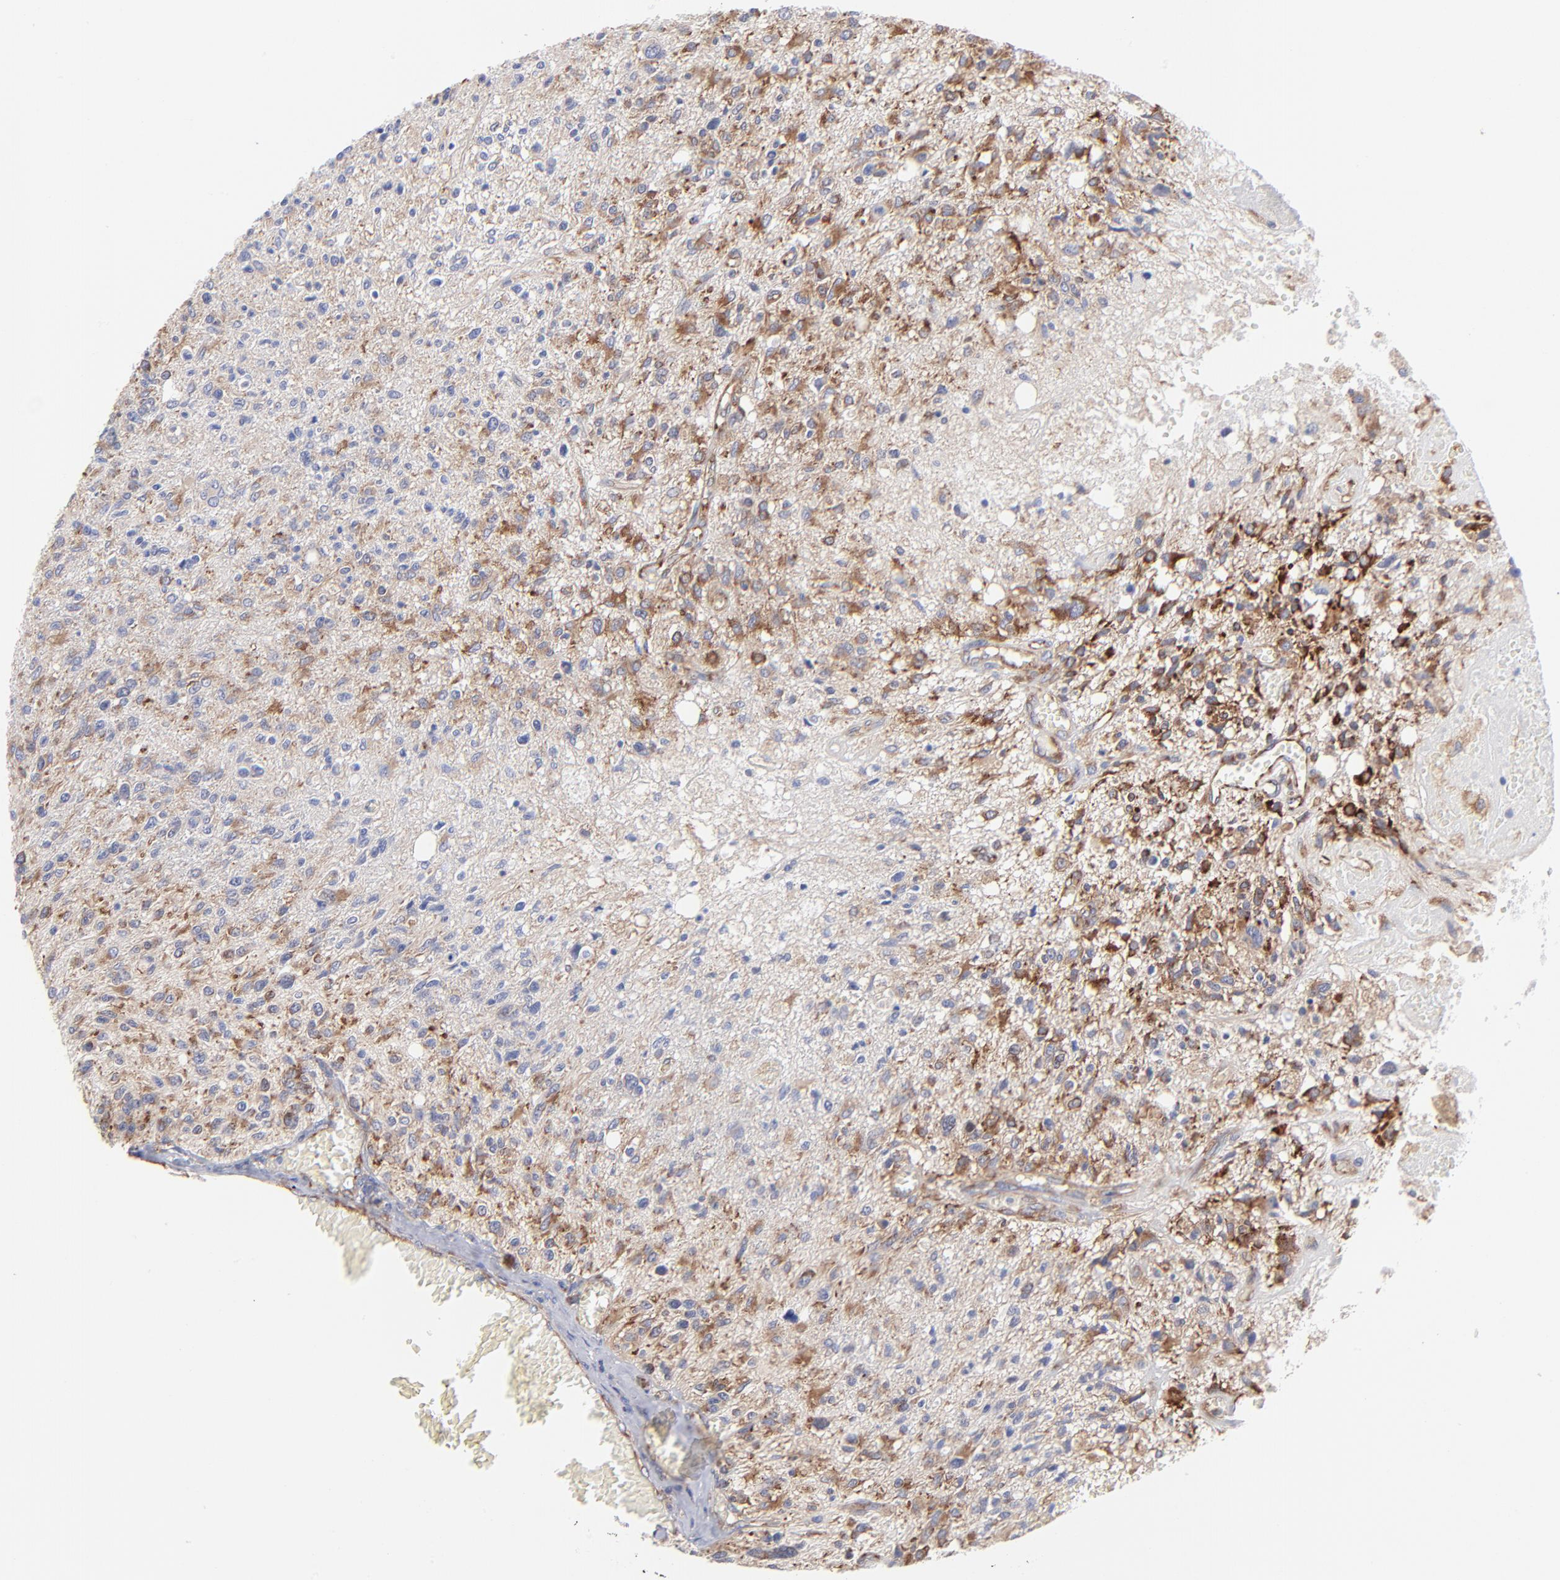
{"staining": {"intensity": "moderate", "quantity": "25%-75%", "location": "cytoplasmic/membranous"}, "tissue": "glioma", "cell_type": "Tumor cells", "image_type": "cancer", "snomed": [{"axis": "morphology", "description": "Glioma, malignant, High grade"}, {"axis": "topography", "description": "Cerebral cortex"}], "caption": "About 25%-75% of tumor cells in high-grade glioma (malignant) show moderate cytoplasmic/membranous protein expression as visualized by brown immunohistochemical staining.", "gene": "EIF2AK2", "patient": {"sex": "male", "age": 76}}